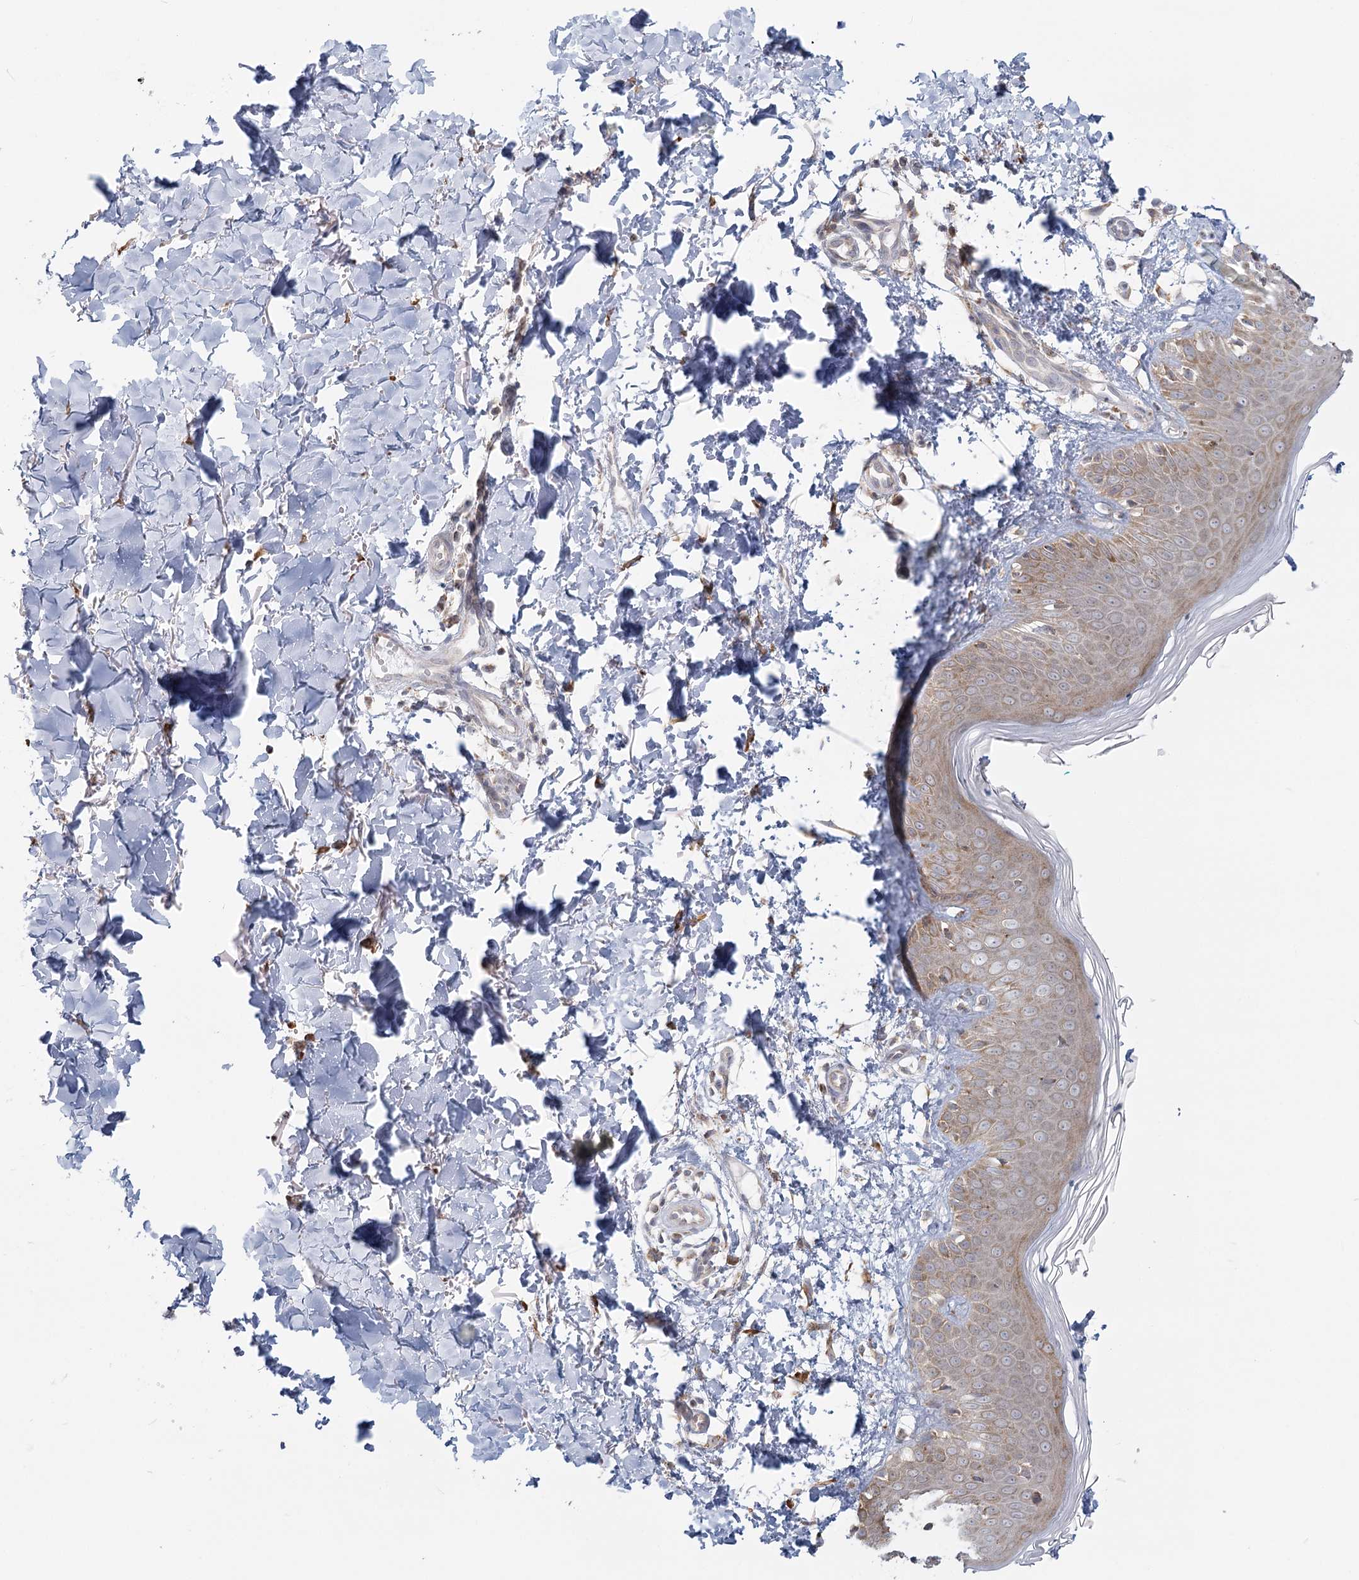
{"staining": {"intensity": "weak", "quantity": ">75%", "location": "cytoplasmic/membranous"}, "tissue": "skin", "cell_type": "Fibroblasts", "image_type": "normal", "snomed": [{"axis": "morphology", "description": "Normal tissue, NOS"}, {"axis": "topography", "description": "Skin"}], "caption": "A brown stain shows weak cytoplasmic/membranous staining of a protein in fibroblasts of normal skin.", "gene": "LACTB", "patient": {"sex": "male", "age": 37}}